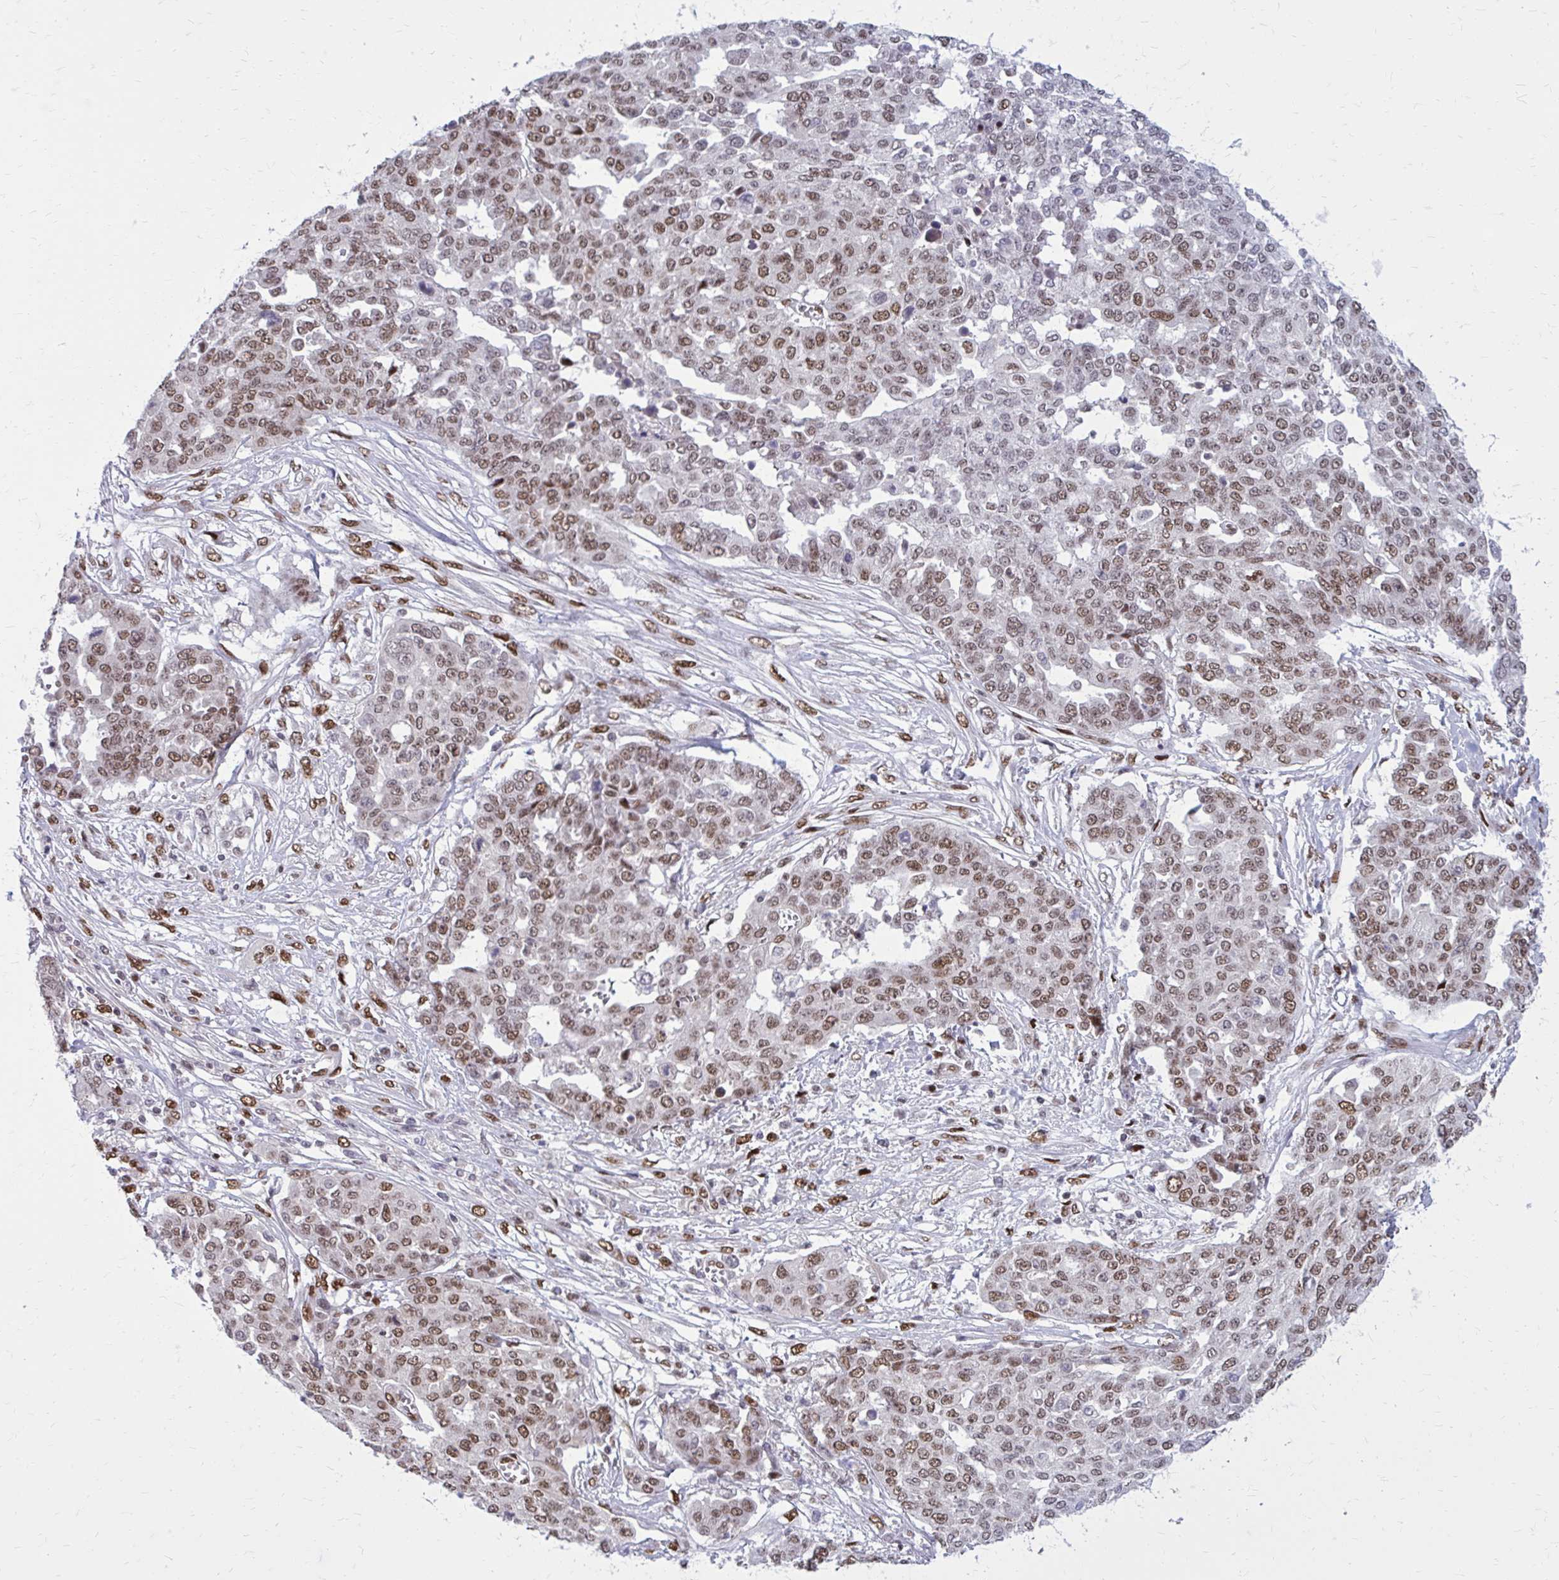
{"staining": {"intensity": "moderate", "quantity": ">75%", "location": "nuclear"}, "tissue": "ovarian cancer", "cell_type": "Tumor cells", "image_type": "cancer", "snomed": [{"axis": "morphology", "description": "Cystadenocarcinoma, serous, NOS"}, {"axis": "topography", "description": "Soft tissue"}, {"axis": "topography", "description": "Ovary"}], "caption": "An image of serous cystadenocarcinoma (ovarian) stained for a protein displays moderate nuclear brown staining in tumor cells. The staining was performed using DAB, with brown indicating positive protein expression. Nuclei are stained blue with hematoxylin.", "gene": "PSME4", "patient": {"sex": "female", "age": 57}}